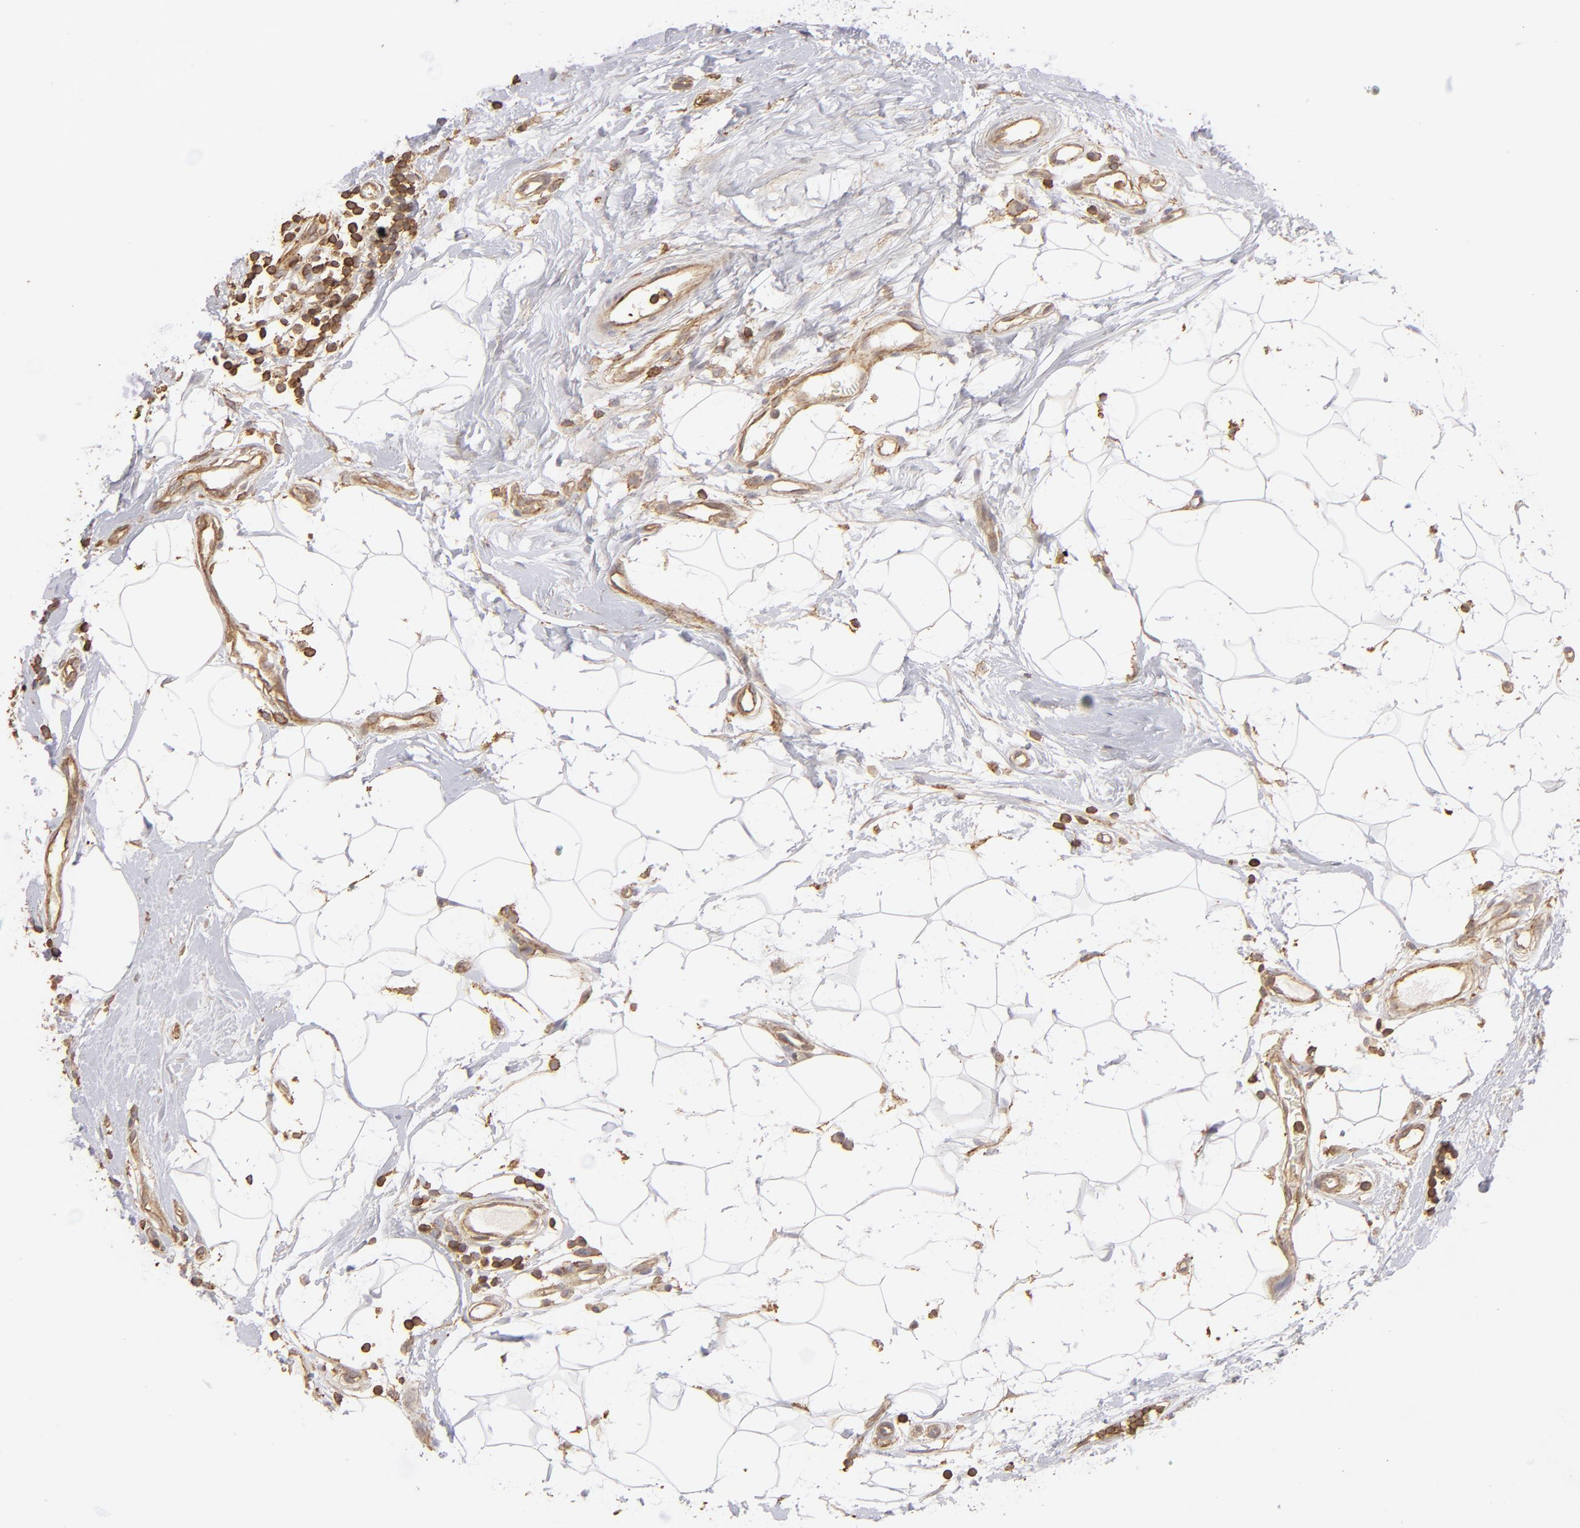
{"staining": {"intensity": "moderate", "quantity": ">75%", "location": "cytoplasmic/membranous"}, "tissue": "breast cancer", "cell_type": "Tumor cells", "image_type": "cancer", "snomed": [{"axis": "morphology", "description": "Duct carcinoma"}, {"axis": "topography", "description": "Breast"}], "caption": "High-magnification brightfield microscopy of breast intraductal carcinoma stained with DAB (3,3'-diaminobenzidine) (brown) and counterstained with hematoxylin (blue). tumor cells exhibit moderate cytoplasmic/membranous expression is appreciated in approximately>75% of cells.", "gene": "ACTB", "patient": {"sex": "female", "age": 40}}